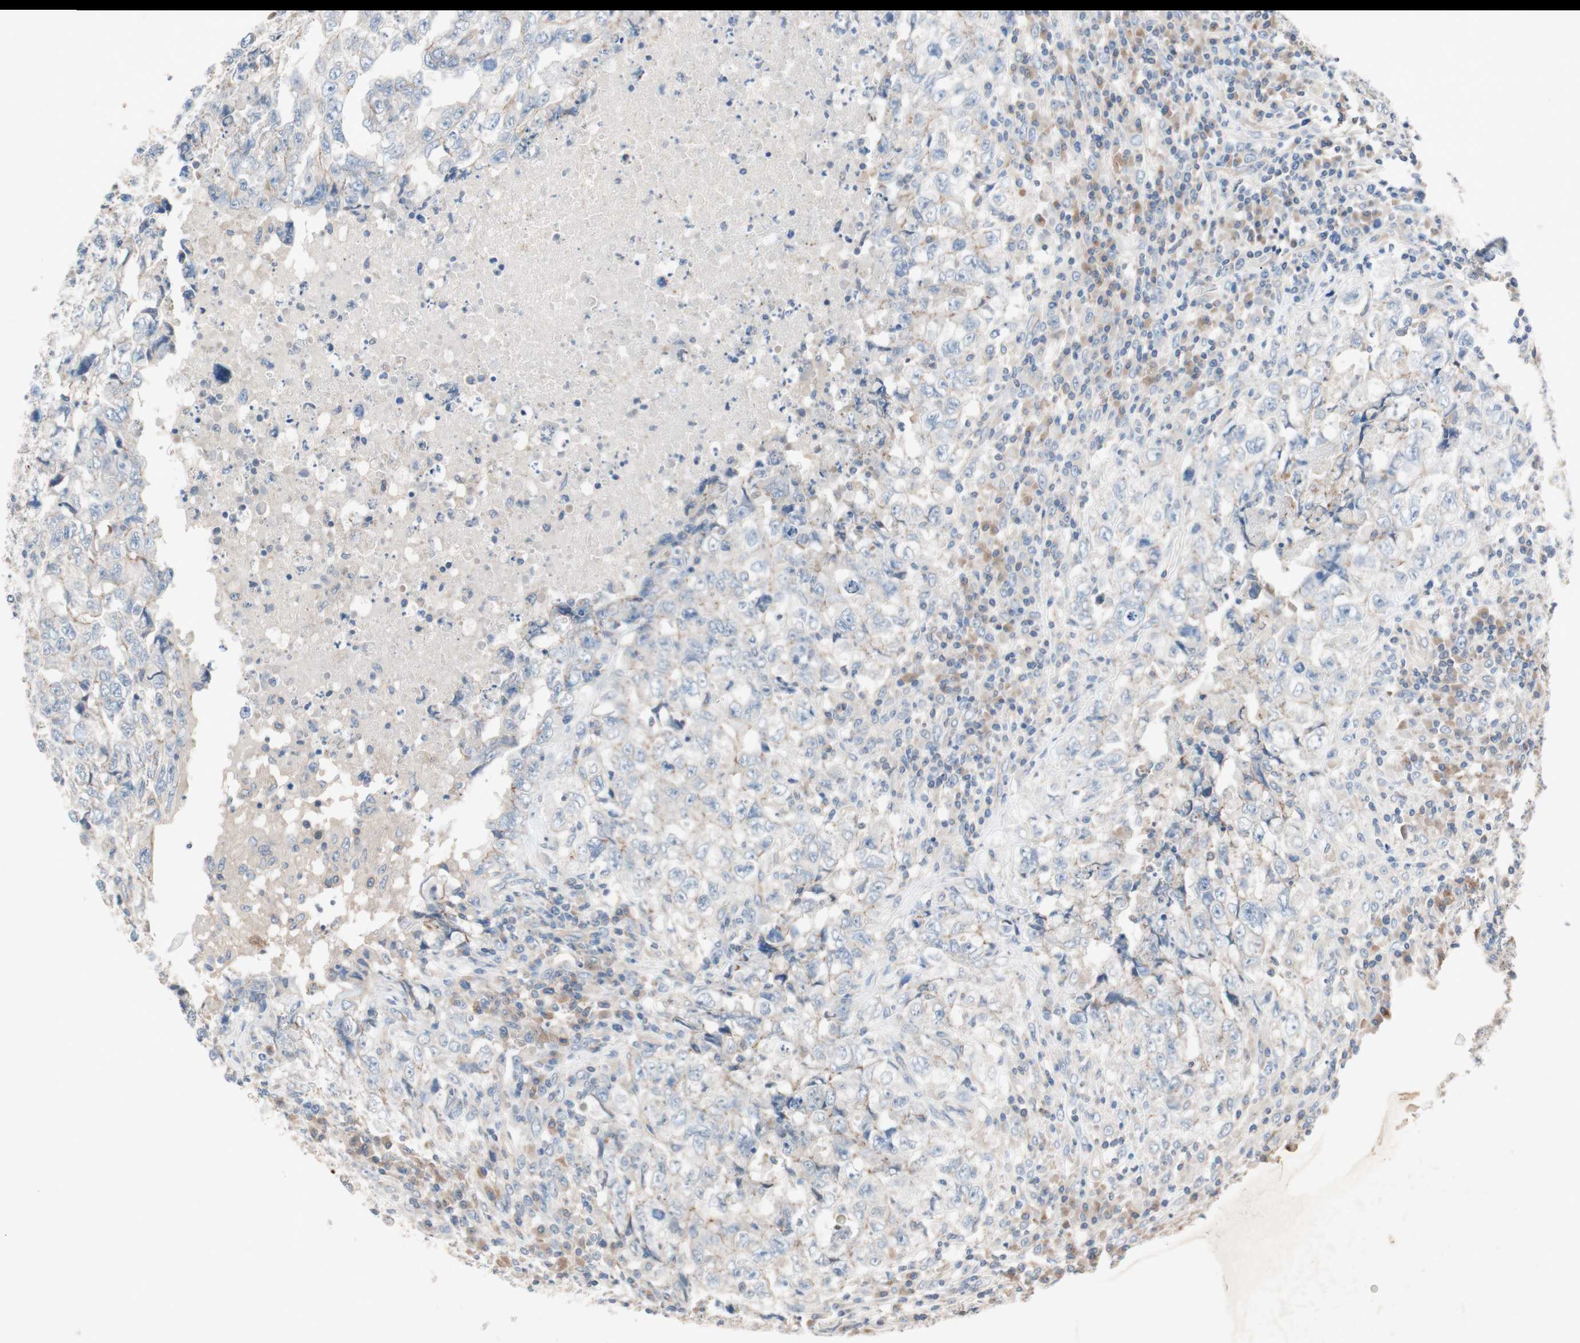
{"staining": {"intensity": "negative", "quantity": "none", "location": "none"}, "tissue": "testis cancer", "cell_type": "Tumor cells", "image_type": "cancer", "snomed": [{"axis": "morphology", "description": "Necrosis, NOS"}, {"axis": "morphology", "description": "Carcinoma, Embryonal, NOS"}, {"axis": "topography", "description": "Testis"}], "caption": "This image is of testis cancer stained with immunohistochemistry (IHC) to label a protein in brown with the nuclei are counter-stained blue. There is no staining in tumor cells.", "gene": "GLUL", "patient": {"sex": "male", "age": 19}}